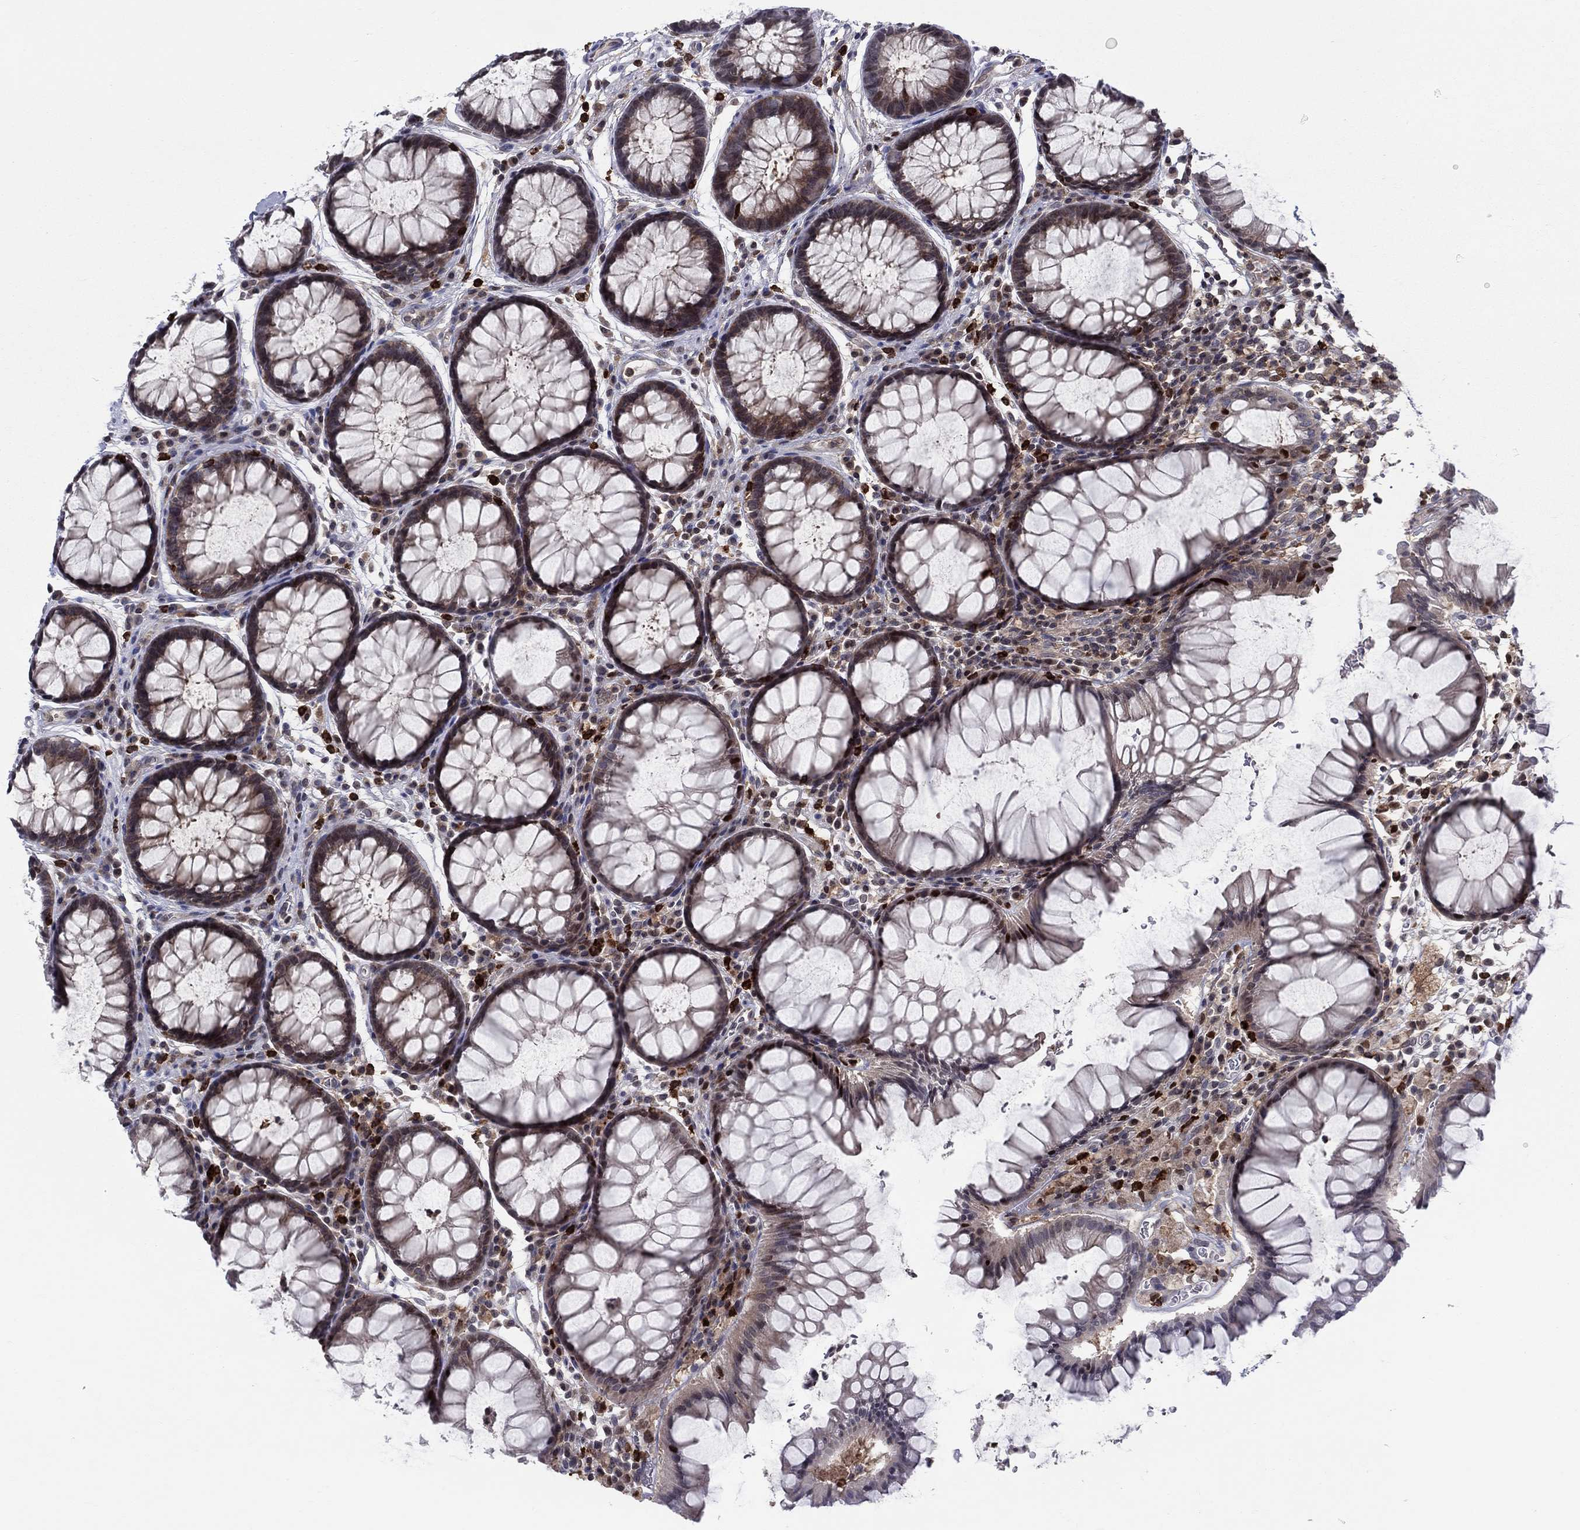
{"staining": {"intensity": "weak", "quantity": ">75%", "location": "cytoplasmic/membranous"}, "tissue": "rectum", "cell_type": "Glandular cells", "image_type": "normal", "snomed": [{"axis": "morphology", "description": "Normal tissue, NOS"}, {"axis": "topography", "description": "Rectum"}], "caption": "Immunohistochemistry (IHC) staining of normal rectum, which exhibits low levels of weak cytoplasmic/membranous staining in approximately >75% of glandular cells indicating weak cytoplasmic/membranous protein expression. The staining was performed using DAB (3,3'-diaminobenzidine) (brown) for protein detection and nuclei were counterstained in hematoxylin (blue).", "gene": "ZNHIT3", "patient": {"sex": "female", "age": 68}}